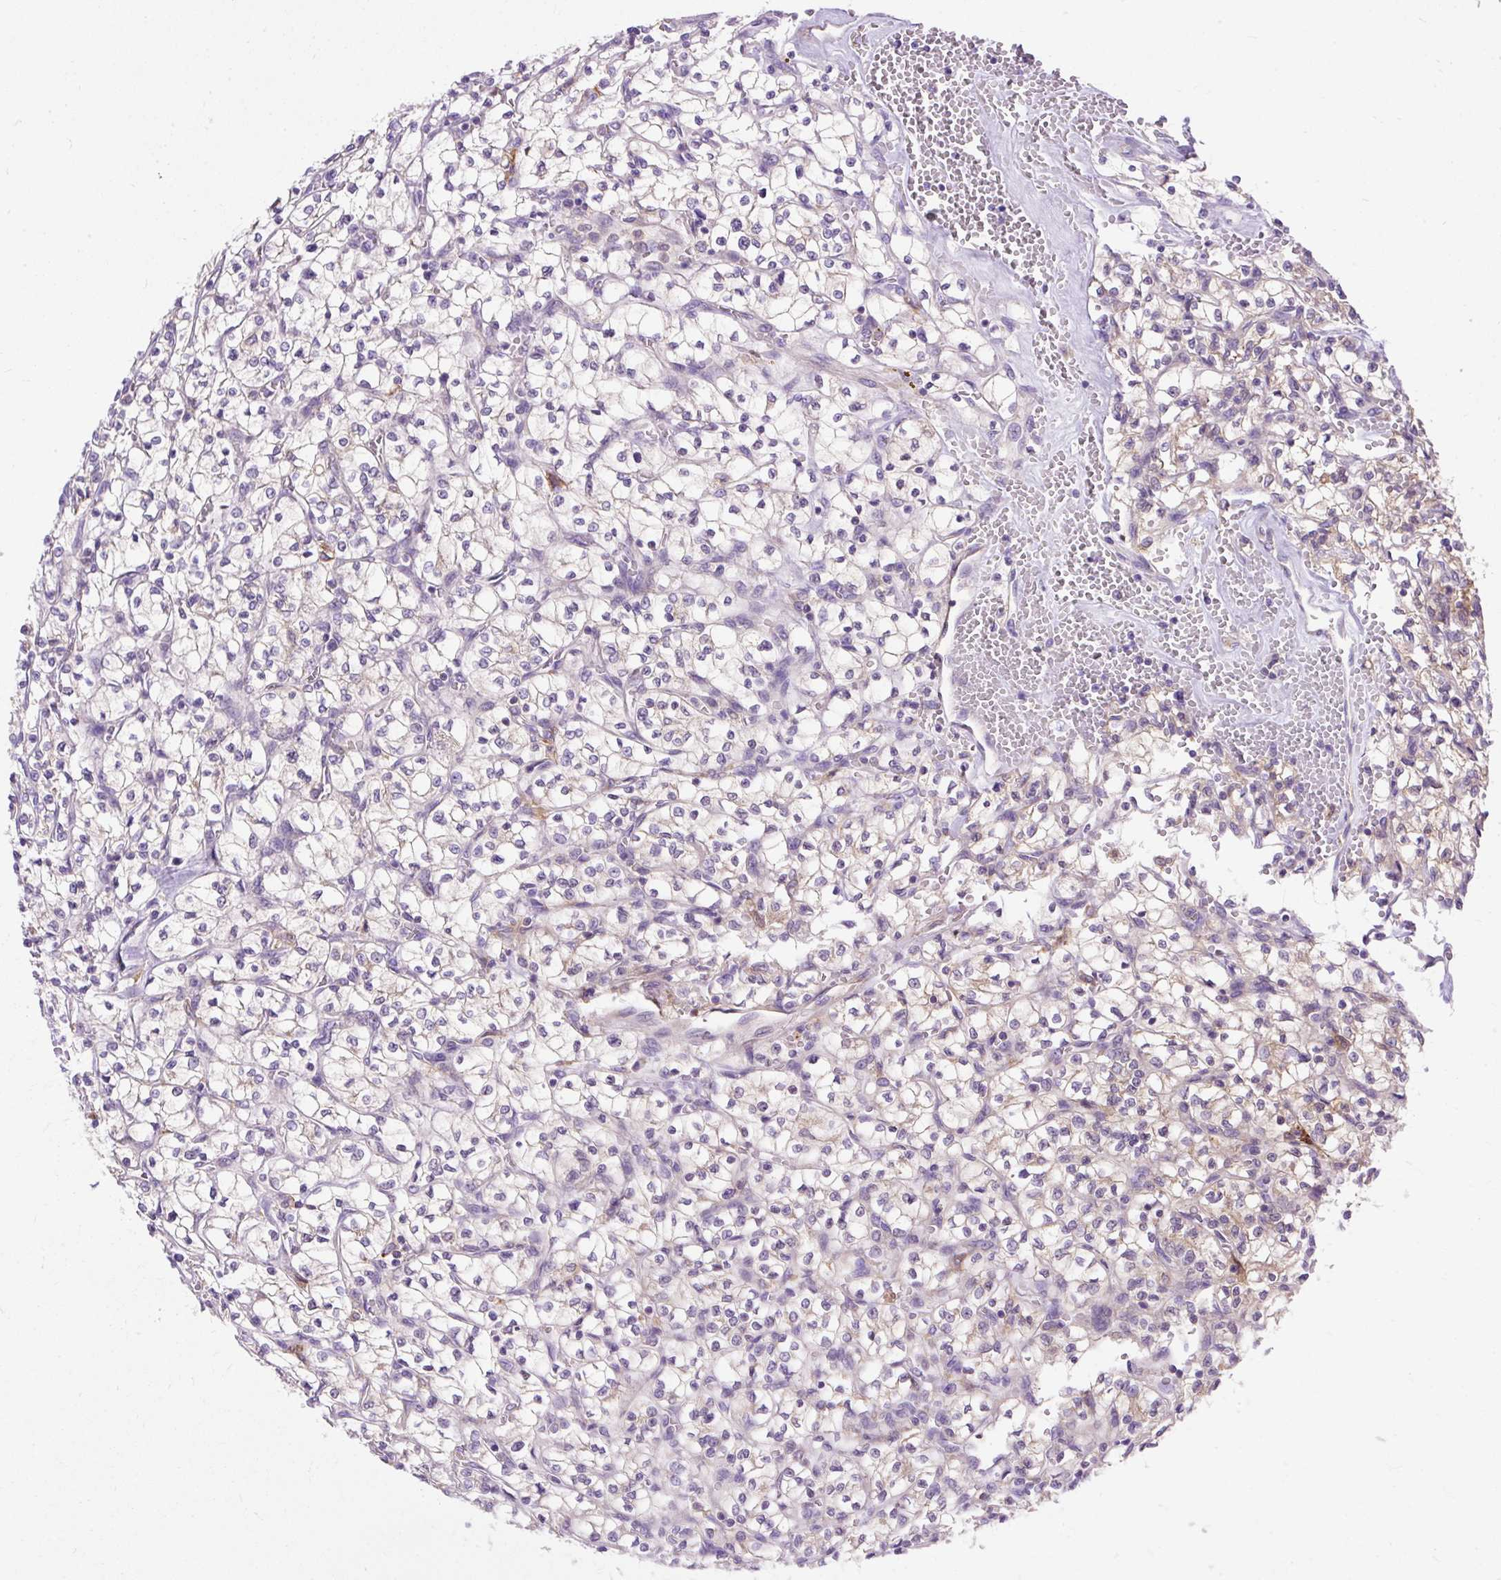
{"staining": {"intensity": "weak", "quantity": "<25%", "location": "cytoplasmic/membranous"}, "tissue": "renal cancer", "cell_type": "Tumor cells", "image_type": "cancer", "snomed": [{"axis": "morphology", "description": "Adenocarcinoma, NOS"}, {"axis": "topography", "description": "Kidney"}], "caption": "This histopathology image is of renal cancer stained with immunohistochemistry (IHC) to label a protein in brown with the nuclei are counter-stained blue. There is no staining in tumor cells. The staining was performed using DAB to visualize the protein expression in brown, while the nuclei were stained in blue with hematoxylin (Magnification: 20x).", "gene": "OR4K15", "patient": {"sex": "female", "age": 64}}